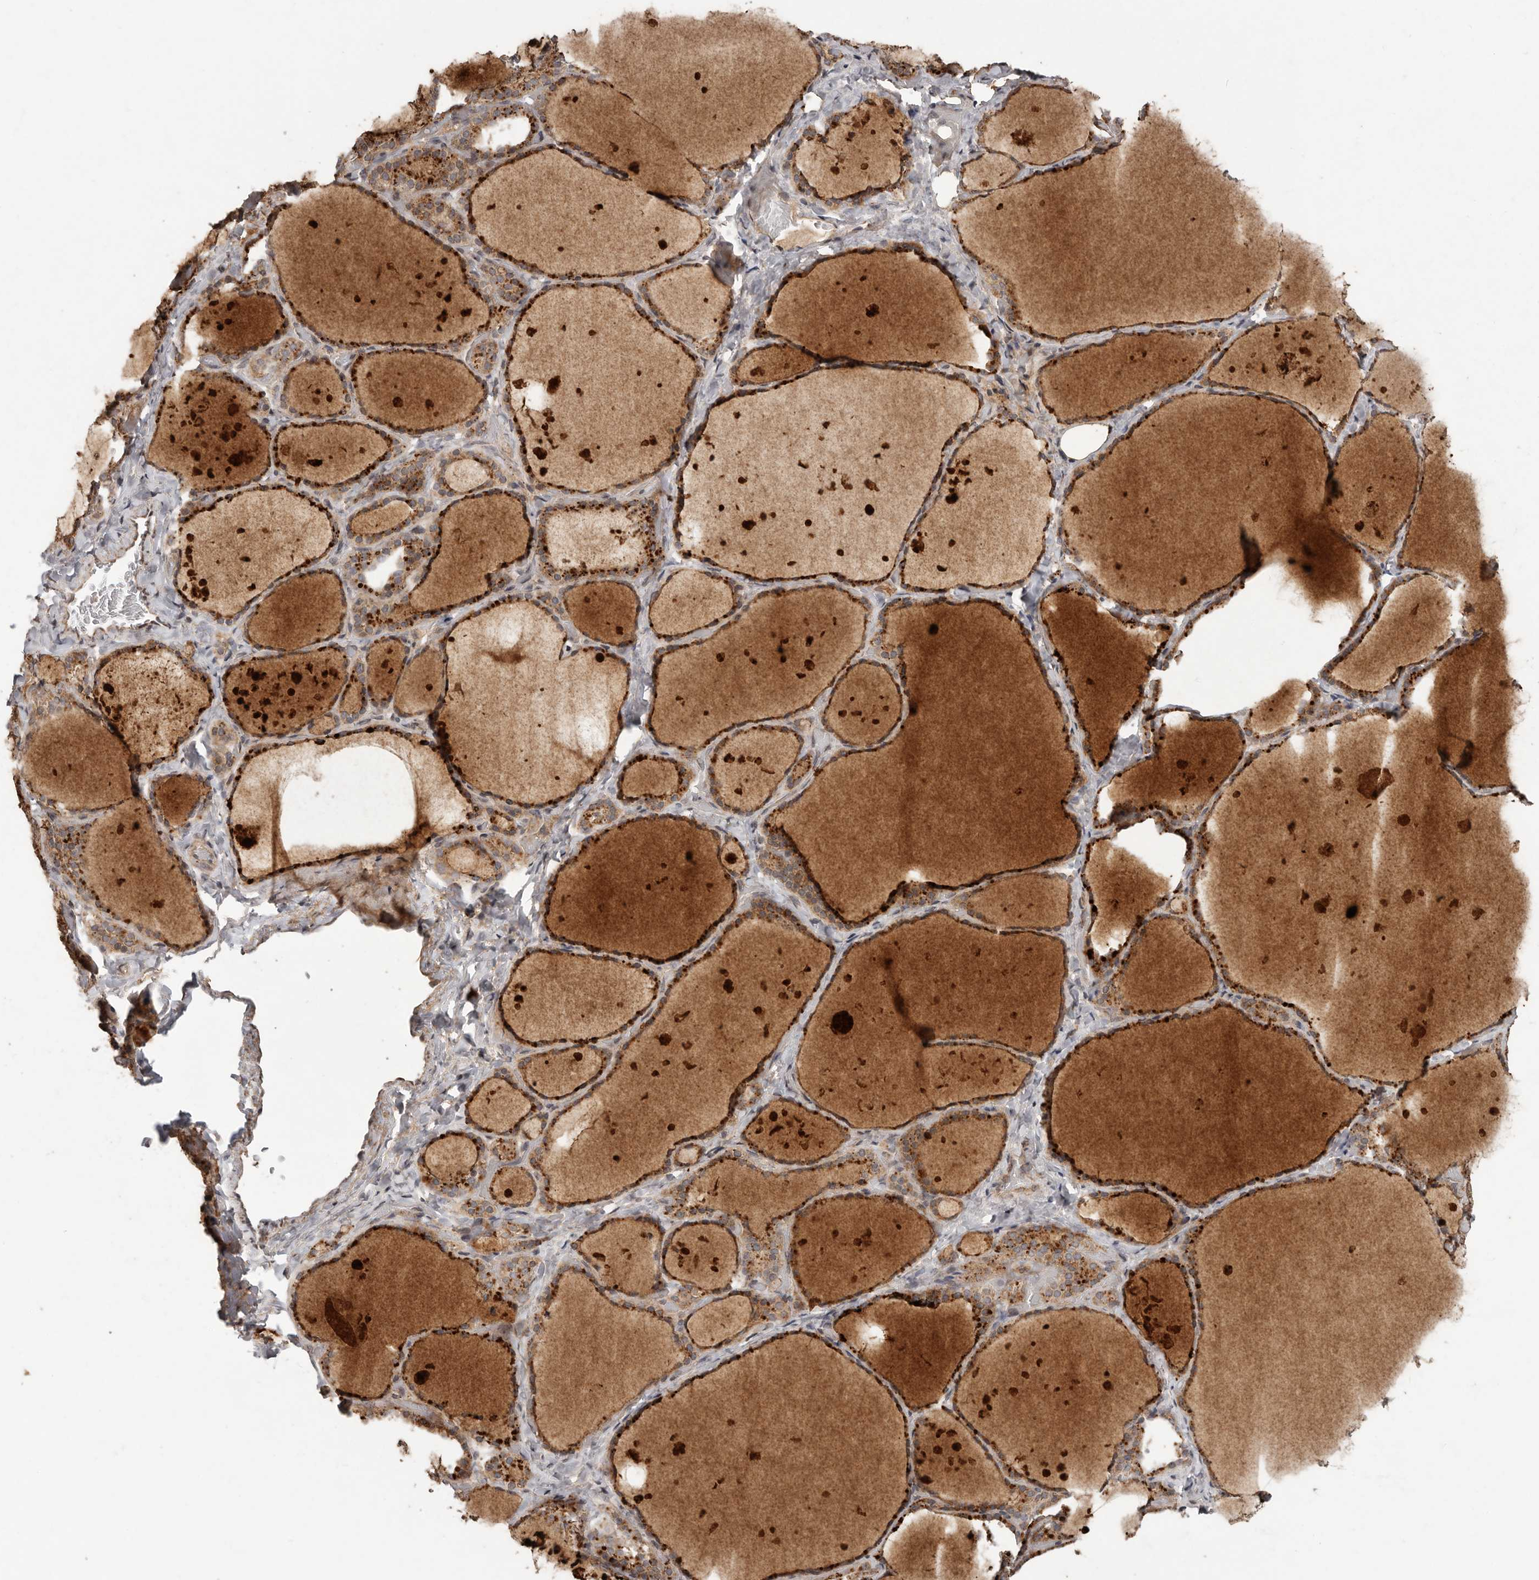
{"staining": {"intensity": "moderate", "quantity": ">75%", "location": "cytoplasmic/membranous"}, "tissue": "thyroid gland", "cell_type": "Glandular cells", "image_type": "normal", "snomed": [{"axis": "morphology", "description": "Normal tissue, NOS"}, {"axis": "topography", "description": "Thyroid gland"}], "caption": "Glandular cells exhibit moderate cytoplasmic/membranous staining in about >75% of cells in benign thyroid gland. The staining was performed using DAB (3,3'-diaminobenzidine) to visualize the protein expression in brown, while the nuclei were stained in blue with hematoxylin (Magnification: 20x).", "gene": "PLOD2", "patient": {"sex": "female", "age": 44}}